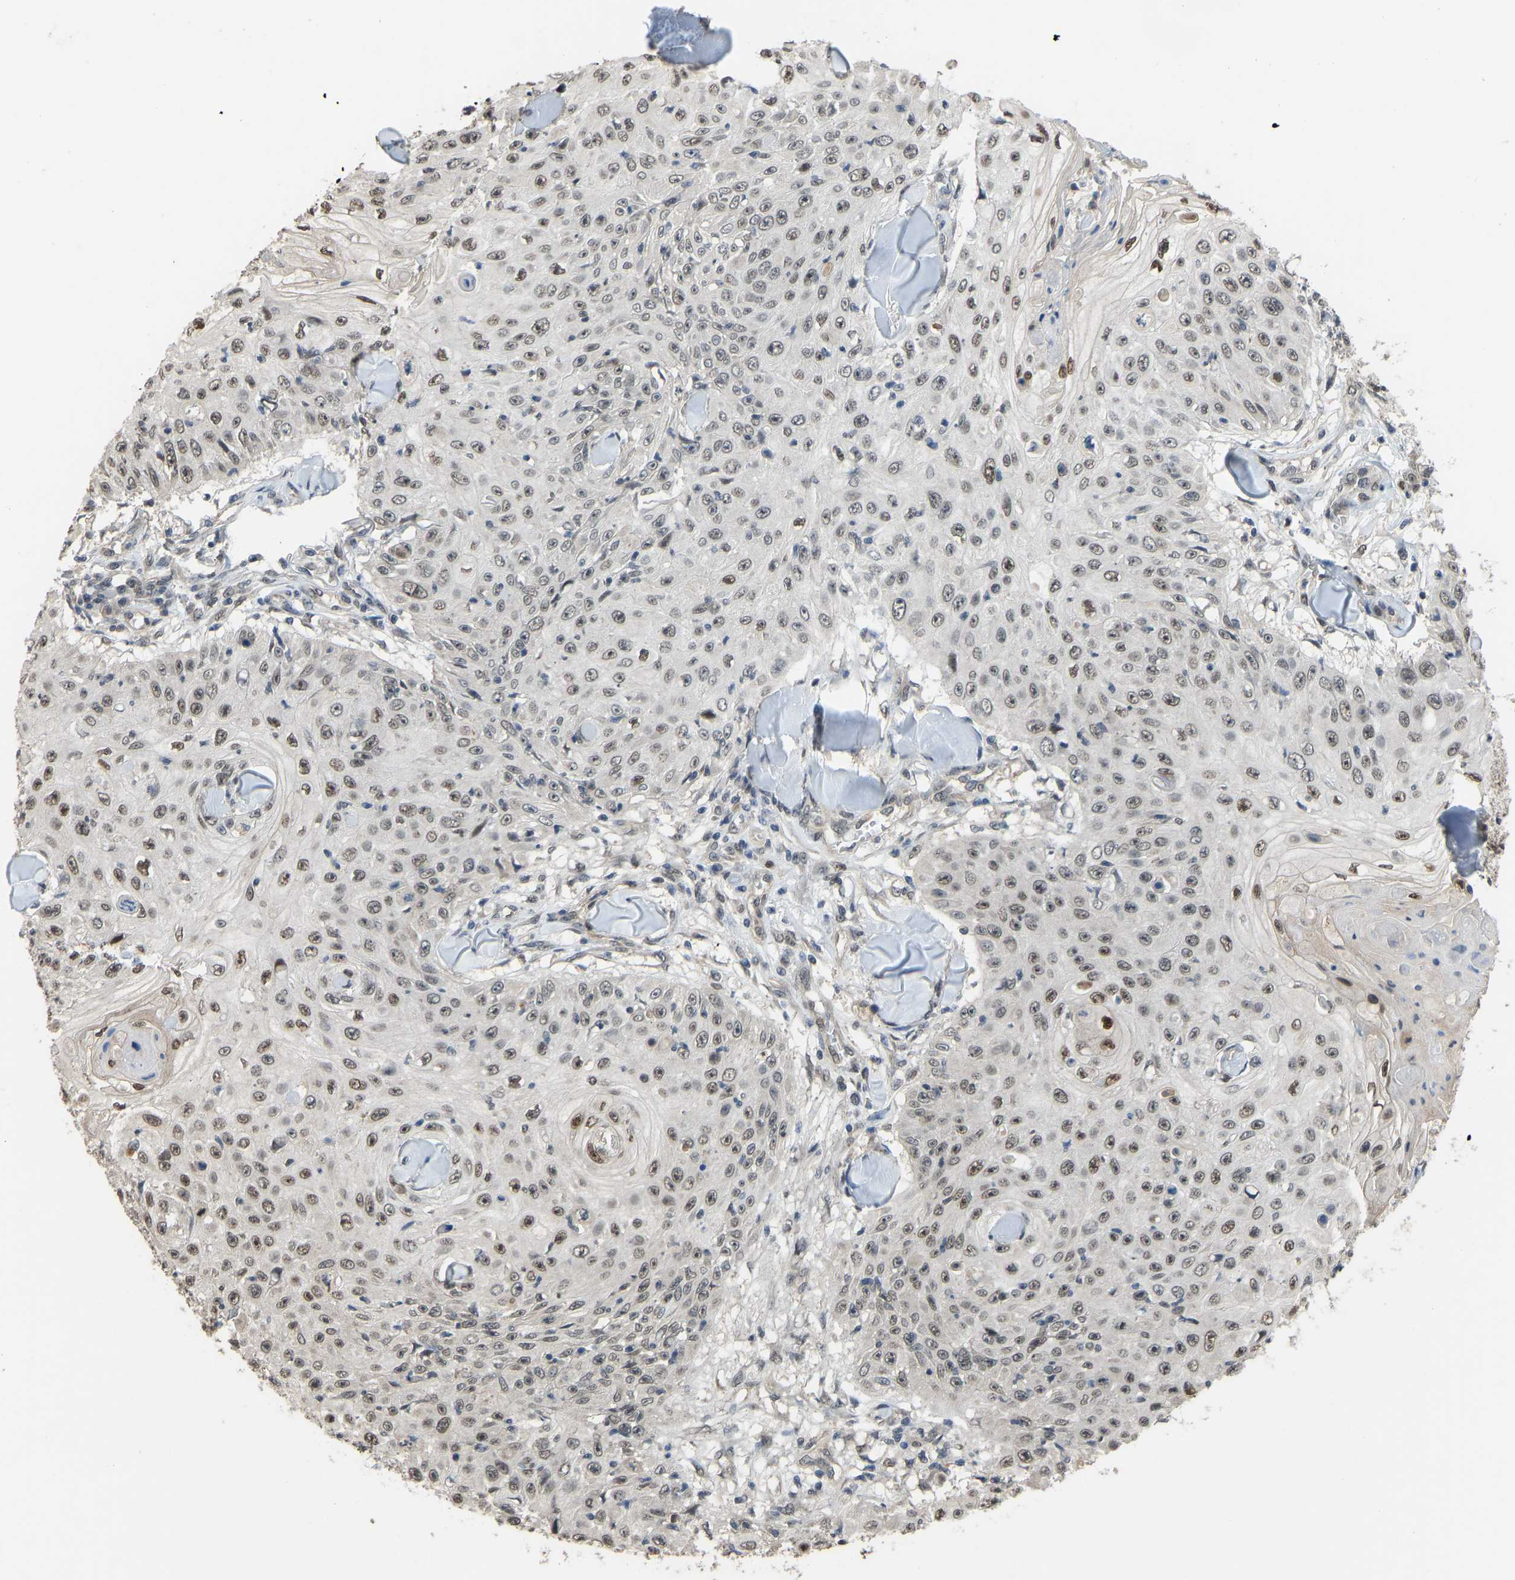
{"staining": {"intensity": "moderate", "quantity": "25%-75%", "location": "nuclear"}, "tissue": "skin cancer", "cell_type": "Tumor cells", "image_type": "cancer", "snomed": [{"axis": "morphology", "description": "Squamous cell carcinoma, NOS"}, {"axis": "topography", "description": "Skin"}], "caption": "Approximately 25%-75% of tumor cells in human skin cancer (squamous cell carcinoma) show moderate nuclear protein expression as visualized by brown immunohistochemical staining.", "gene": "KPNA6", "patient": {"sex": "male", "age": 86}}